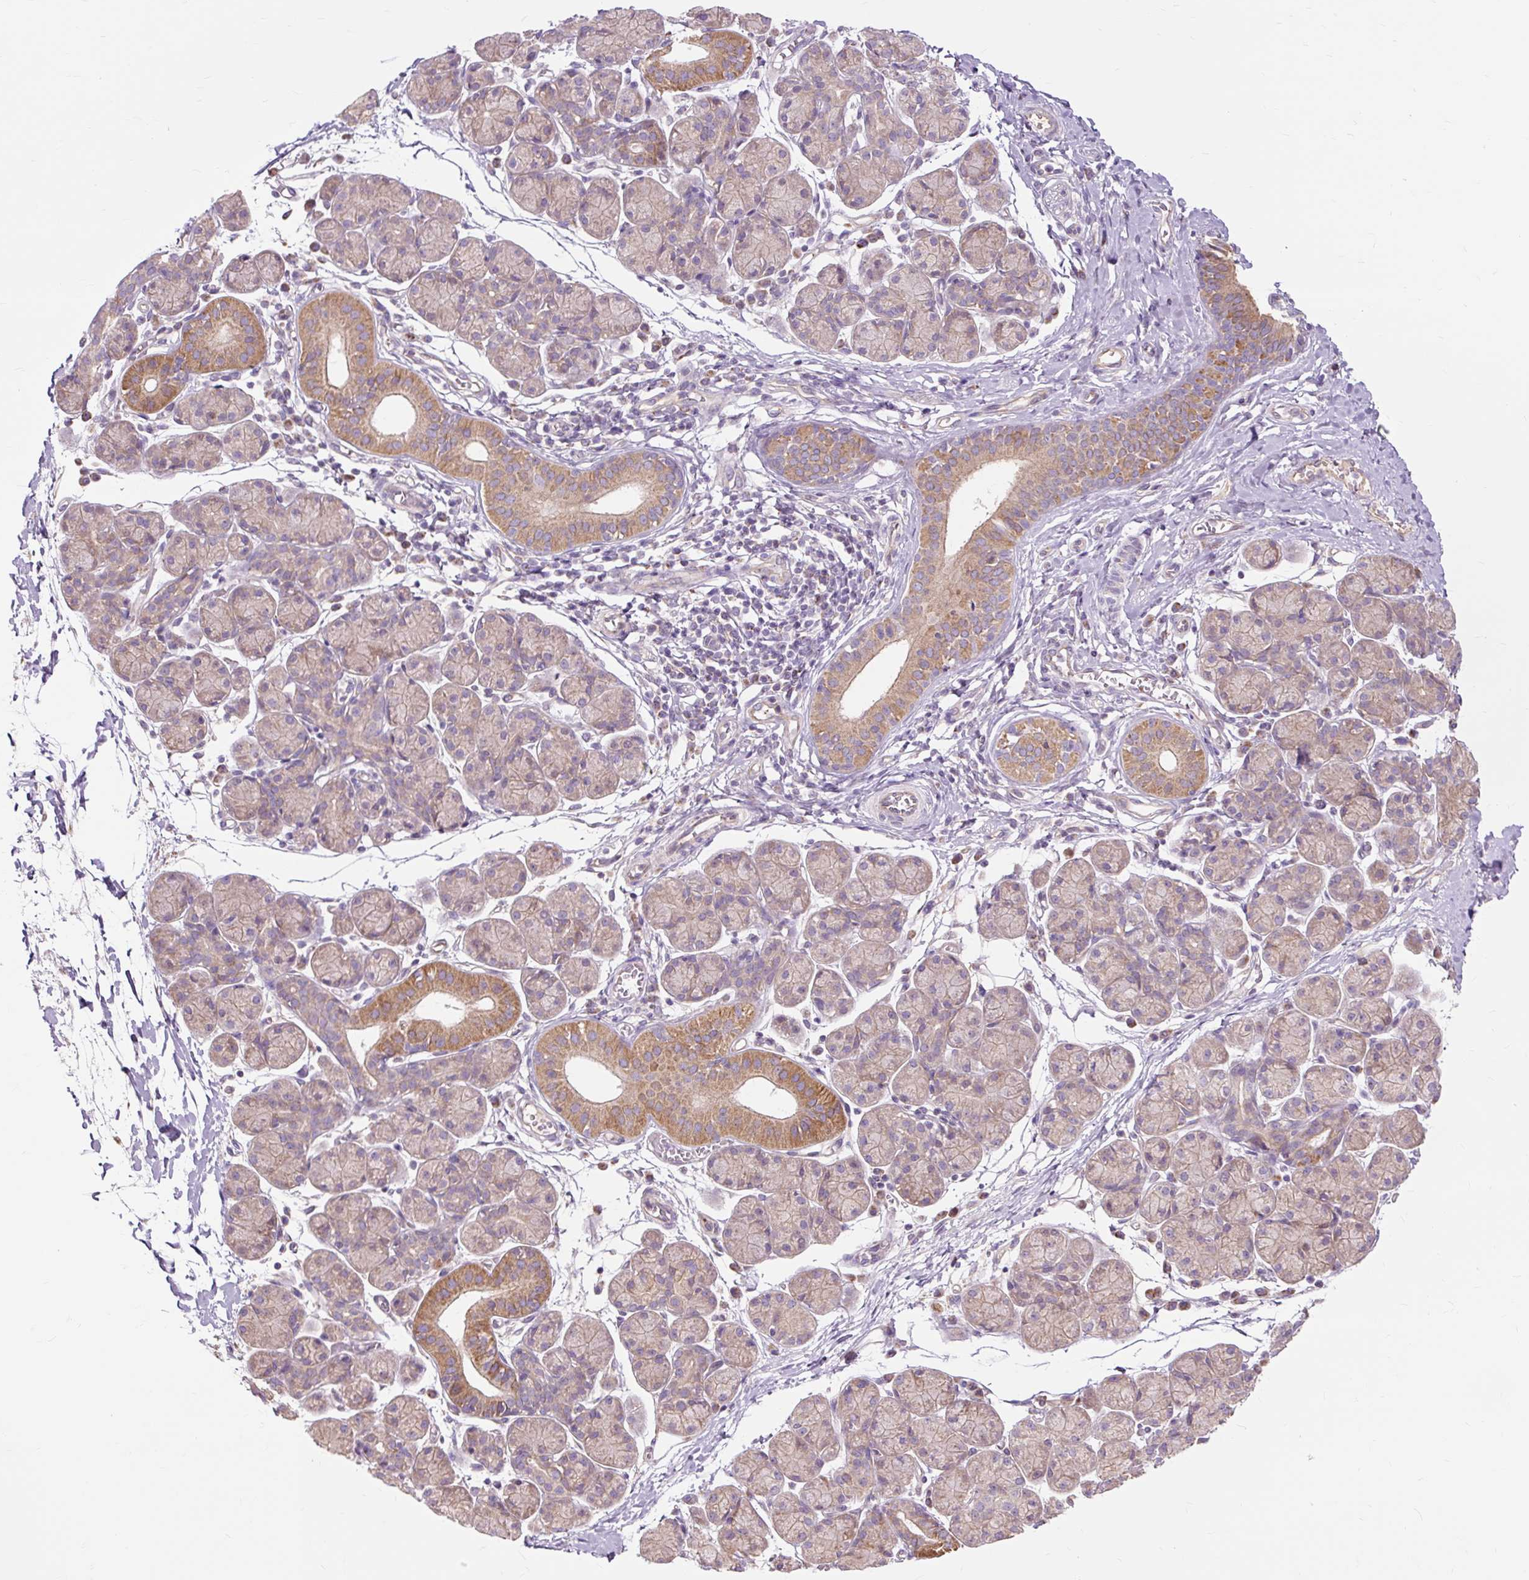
{"staining": {"intensity": "moderate", "quantity": "25%-75%", "location": "cytoplasmic/membranous"}, "tissue": "salivary gland", "cell_type": "Glandular cells", "image_type": "normal", "snomed": [{"axis": "morphology", "description": "Normal tissue, NOS"}, {"axis": "morphology", "description": "Inflammation, NOS"}, {"axis": "topography", "description": "Lymph node"}, {"axis": "topography", "description": "Salivary gland"}], "caption": "An image of salivary gland stained for a protein reveals moderate cytoplasmic/membranous brown staining in glandular cells.", "gene": "PDZD2", "patient": {"sex": "male", "age": 3}}